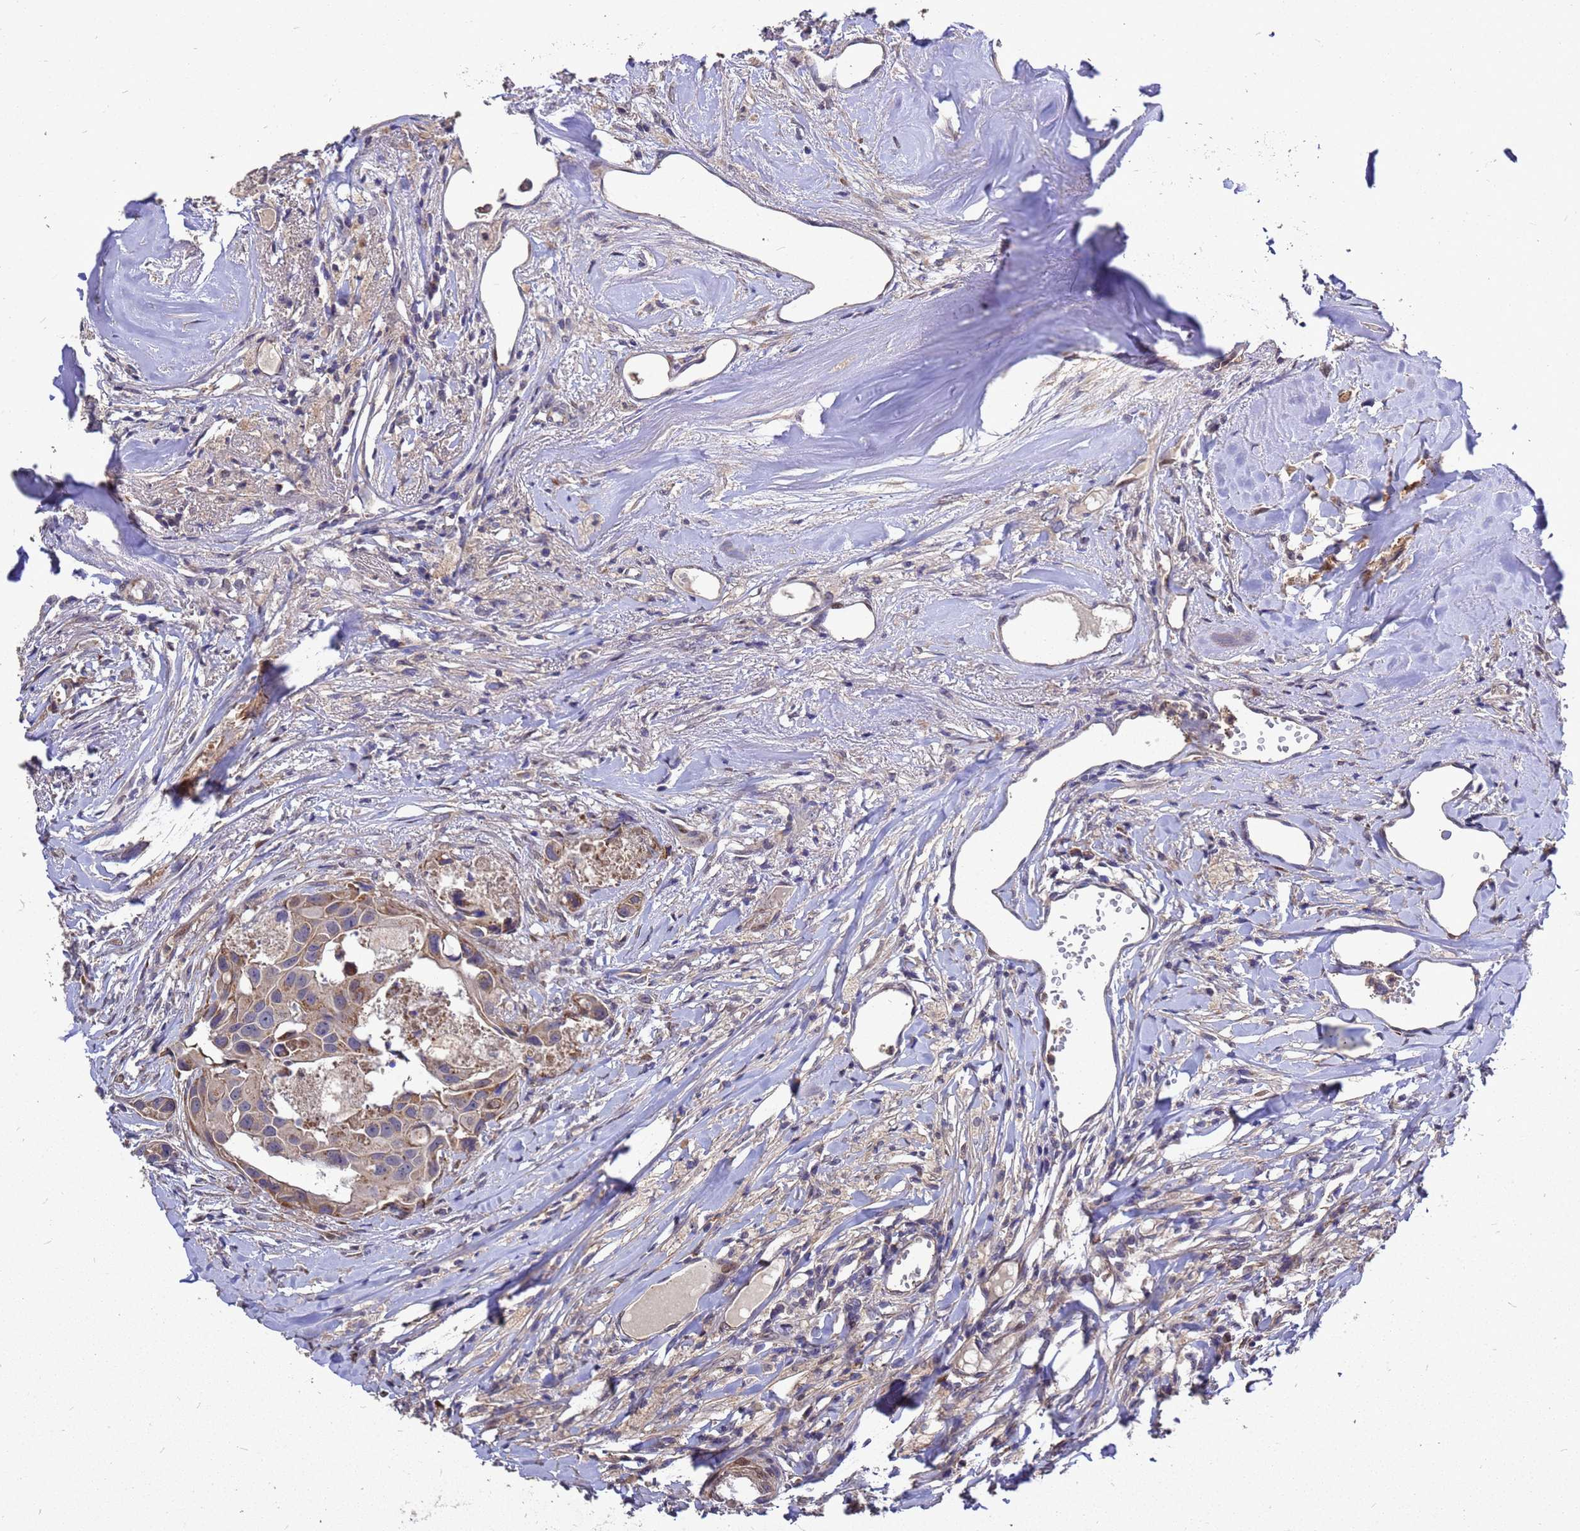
{"staining": {"intensity": "weak", "quantity": ">75%", "location": "cytoplasmic/membranous"}, "tissue": "head and neck cancer", "cell_type": "Tumor cells", "image_type": "cancer", "snomed": [{"axis": "morphology", "description": "Adenocarcinoma, NOS"}, {"axis": "morphology", "description": "Adenocarcinoma, metastatic, NOS"}, {"axis": "topography", "description": "Head-Neck"}], "caption": "DAB immunohistochemical staining of human head and neck cancer reveals weak cytoplasmic/membranous protein expression in approximately >75% of tumor cells.", "gene": "RSPRY1", "patient": {"sex": "male", "age": 75}}